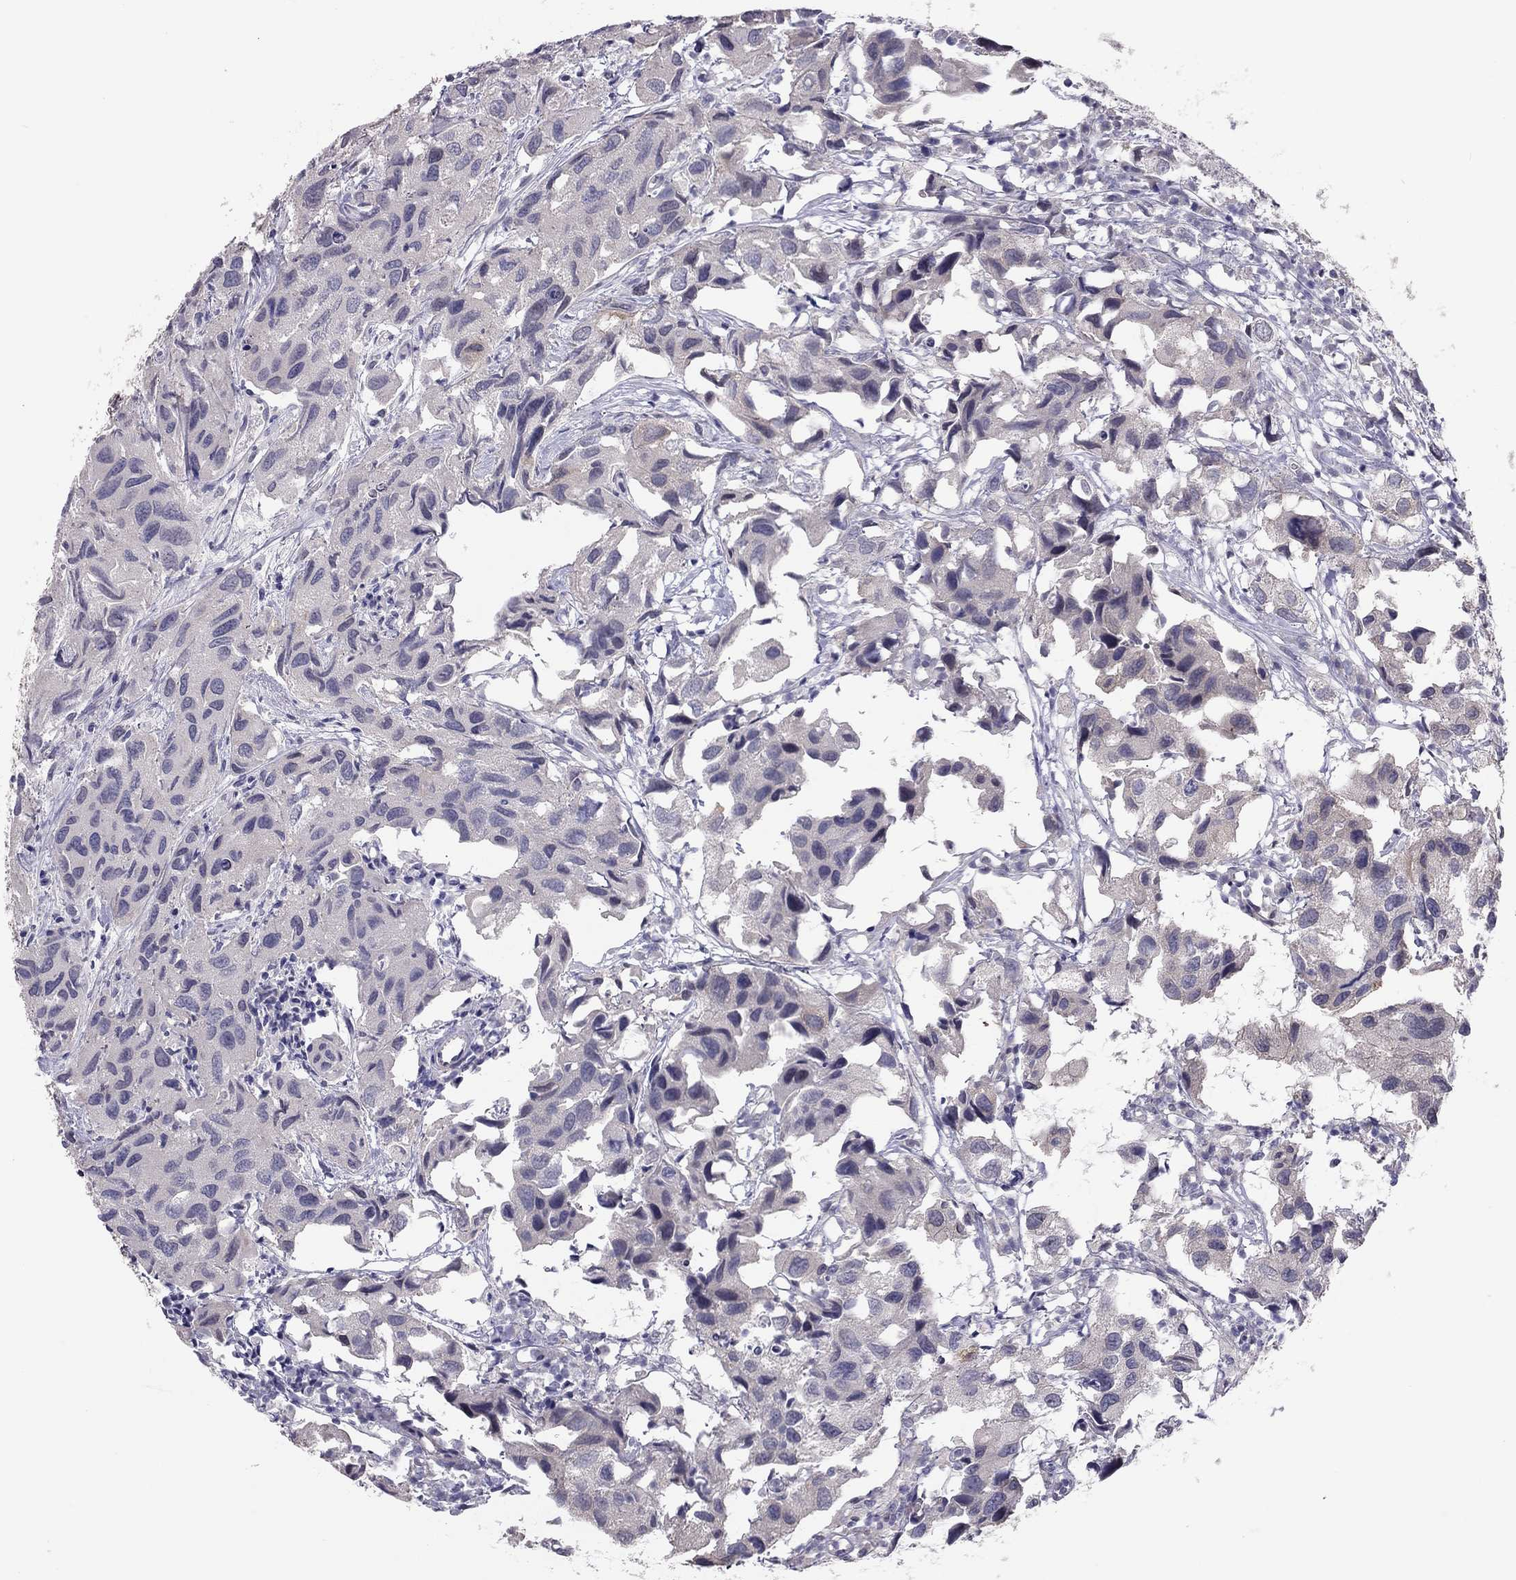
{"staining": {"intensity": "weak", "quantity": "<25%", "location": "cytoplasmic/membranous"}, "tissue": "urothelial cancer", "cell_type": "Tumor cells", "image_type": "cancer", "snomed": [{"axis": "morphology", "description": "Urothelial carcinoma, High grade"}, {"axis": "topography", "description": "Urinary bladder"}], "caption": "This is an immunohistochemistry histopathology image of human urothelial cancer. There is no expression in tumor cells.", "gene": "HSF2BP", "patient": {"sex": "male", "age": 79}}